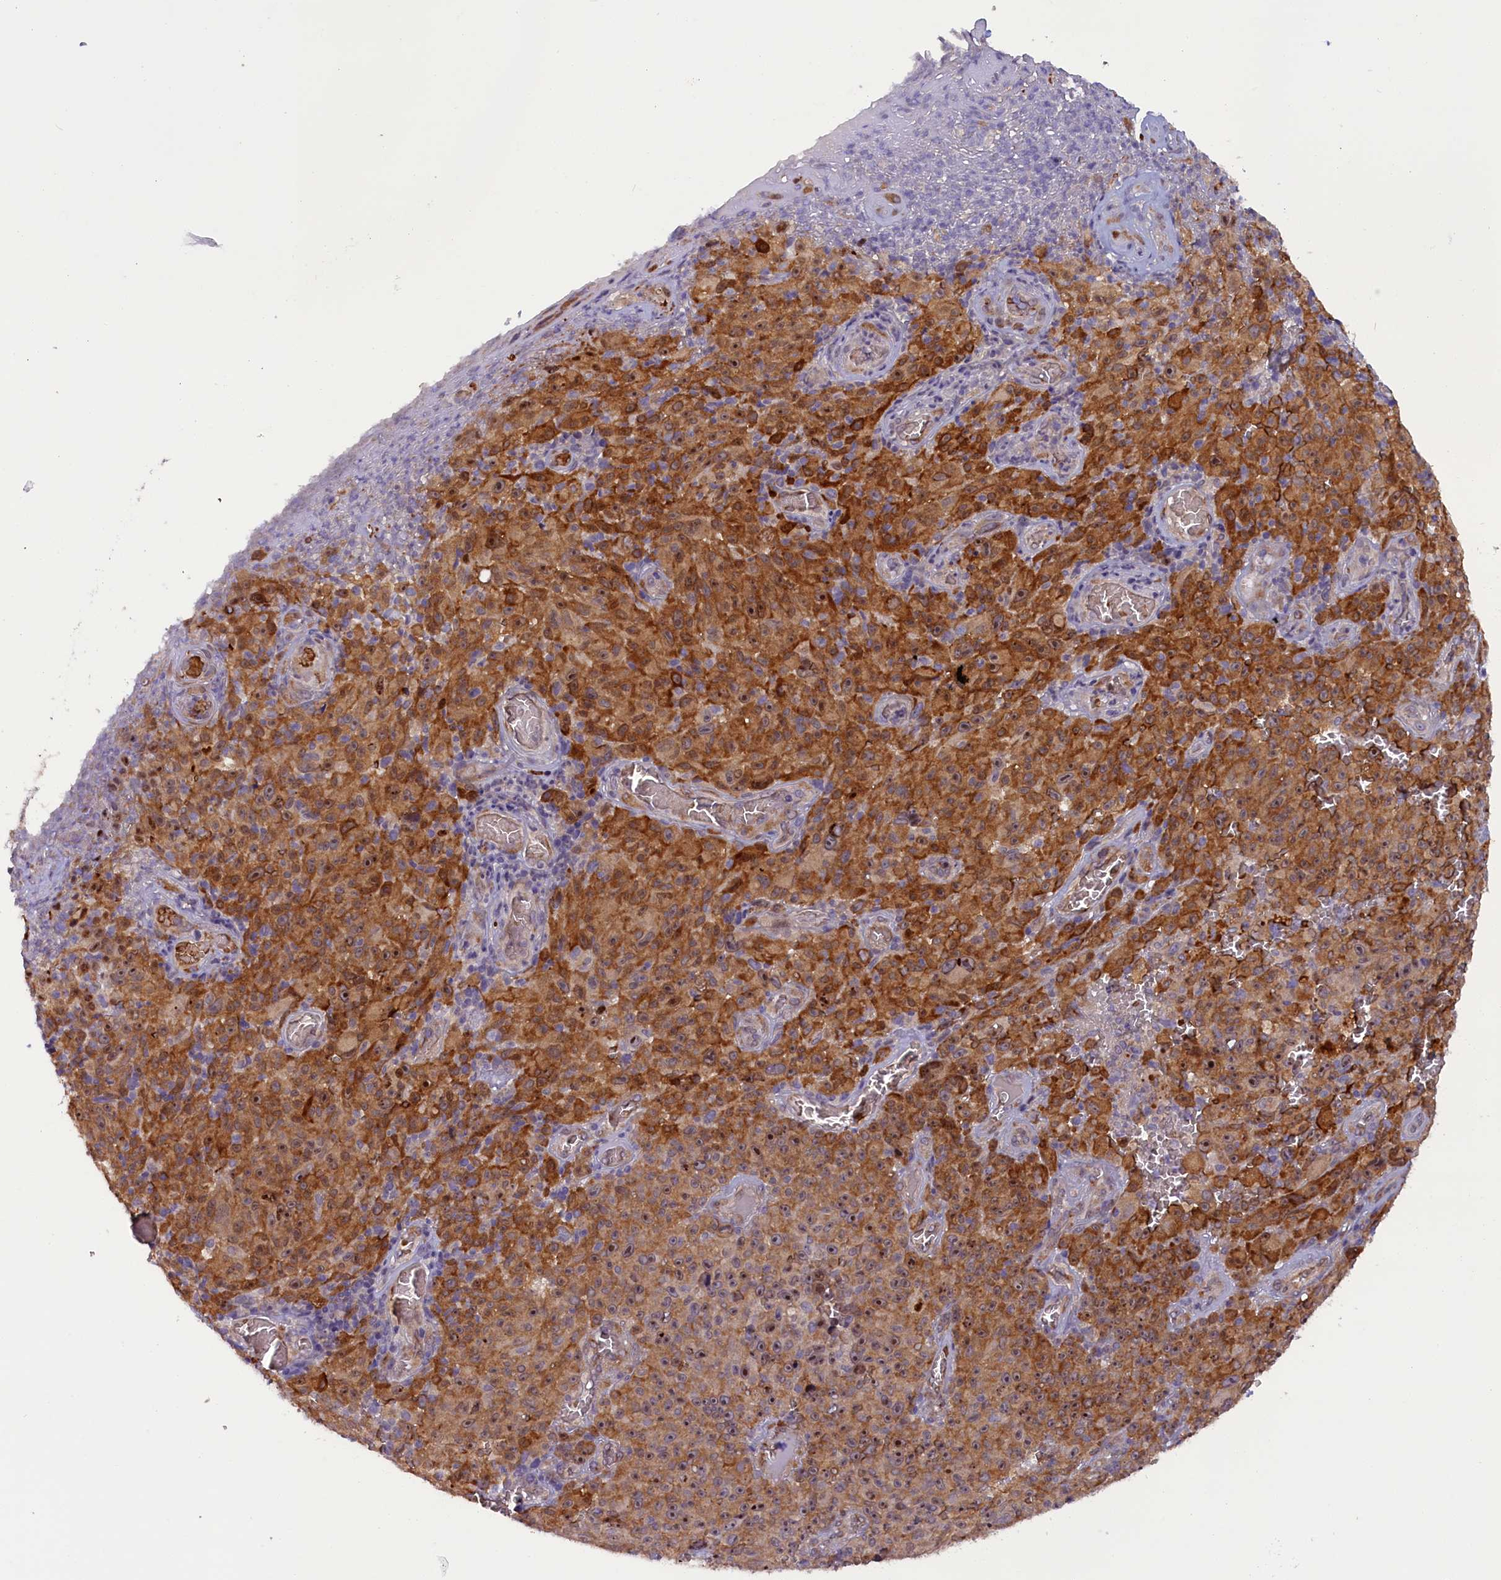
{"staining": {"intensity": "moderate", "quantity": ">75%", "location": "cytoplasmic/membranous,nuclear"}, "tissue": "melanoma", "cell_type": "Tumor cells", "image_type": "cancer", "snomed": [{"axis": "morphology", "description": "Malignant melanoma, NOS"}, {"axis": "topography", "description": "Skin"}], "caption": "Tumor cells exhibit medium levels of moderate cytoplasmic/membranous and nuclear positivity in about >75% of cells in human malignant melanoma.", "gene": "CCDC9B", "patient": {"sex": "female", "age": 82}}